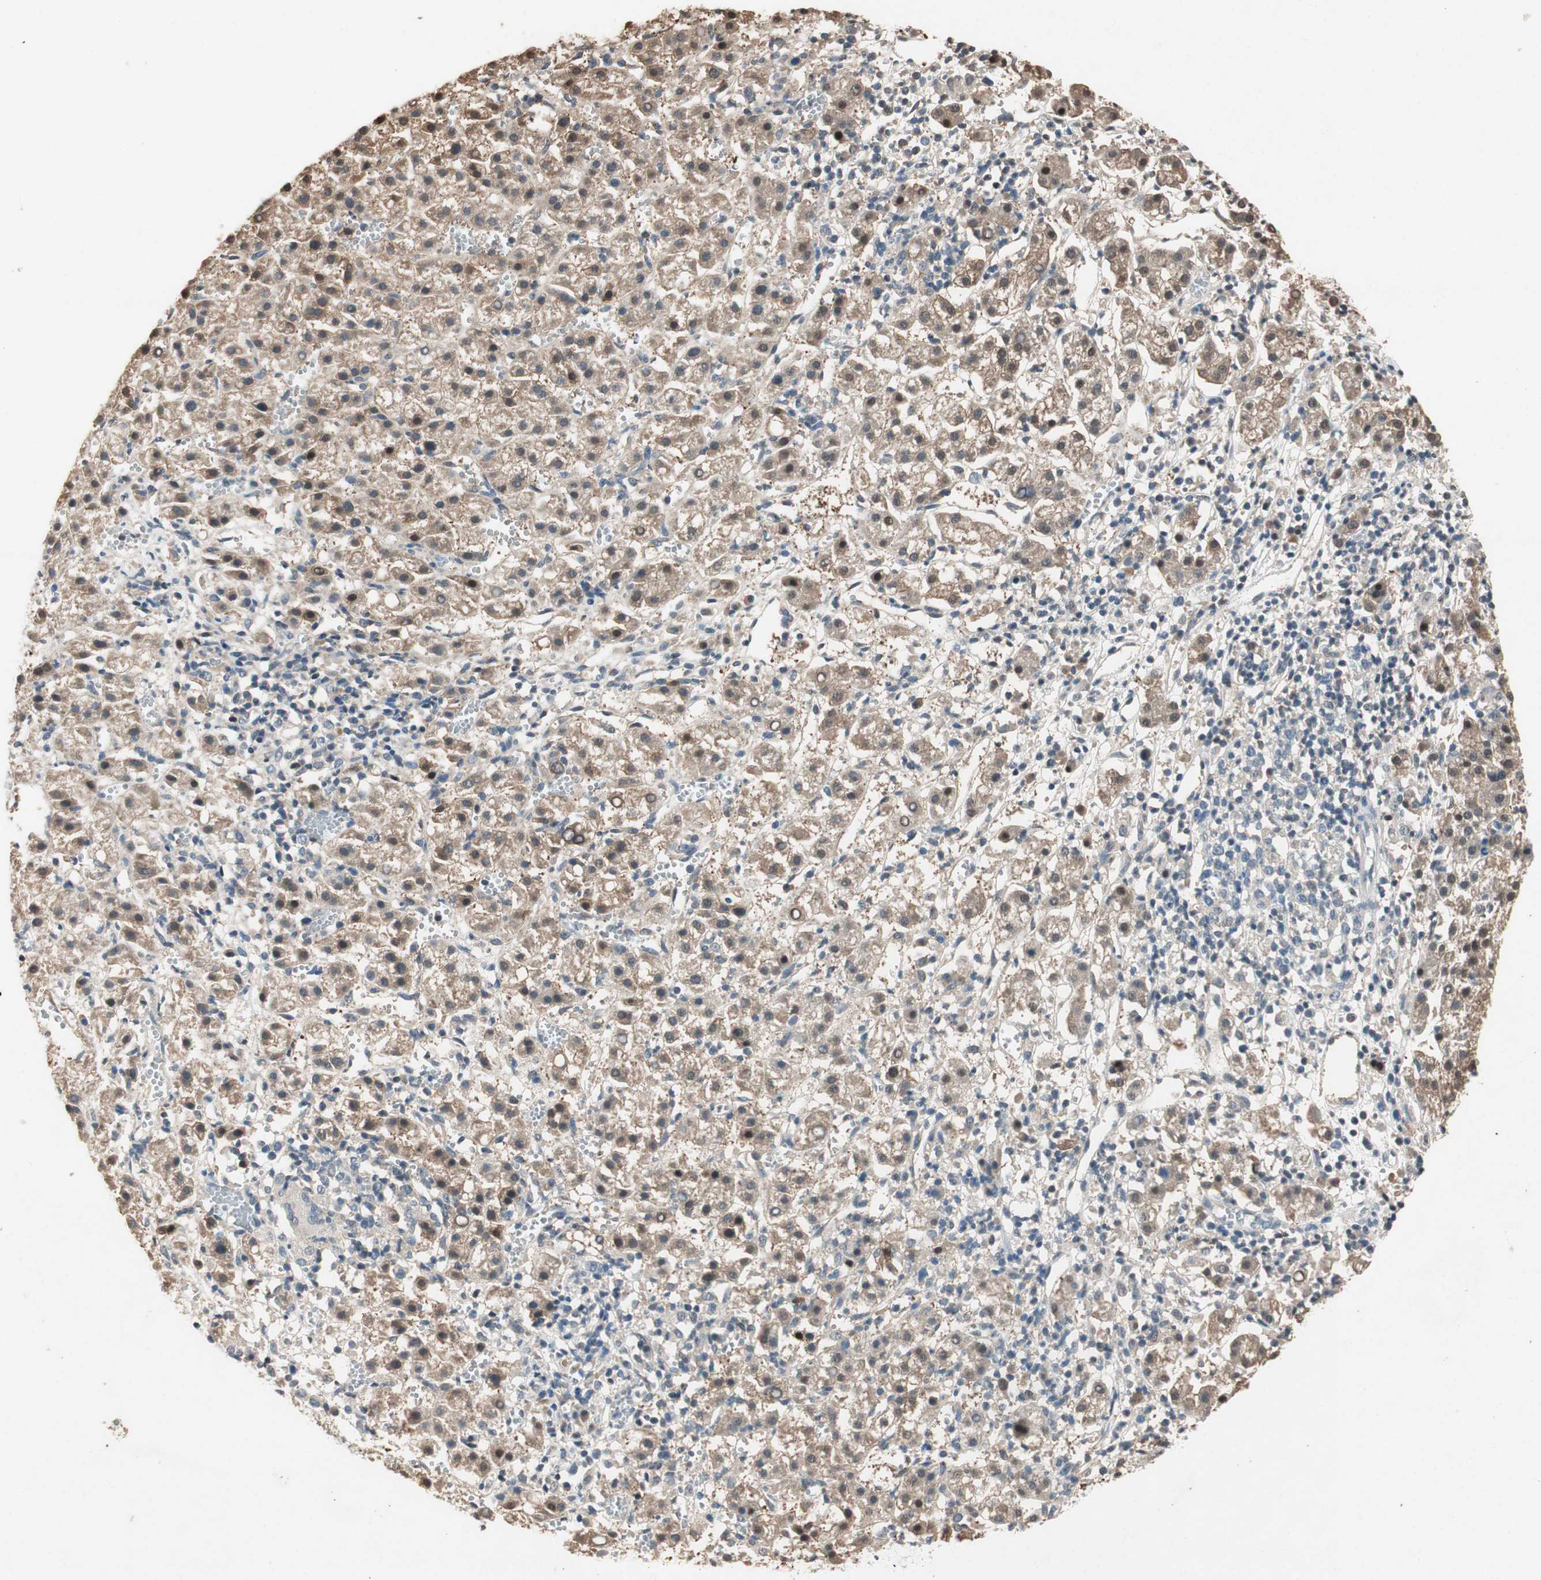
{"staining": {"intensity": "weak", "quantity": ">75%", "location": "cytoplasmic/membranous,nuclear"}, "tissue": "liver cancer", "cell_type": "Tumor cells", "image_type": "cancer", "snomed": [{"axis": "morphology", "description": "Carcinoma, Hepatocellular, NOS"}, {"axis": "topography", "description": "Liver"}], "caption": "An IHC photomicrograph of tumor tissue is shown. Protein staining in brown shows weak cytoplasmic/membranous and nuclear positivity in hepatocellular carcinoma (liver) within tumor cells.", "gene": "SERPINB5", "patient": {"sex": "female", "age": 58}}